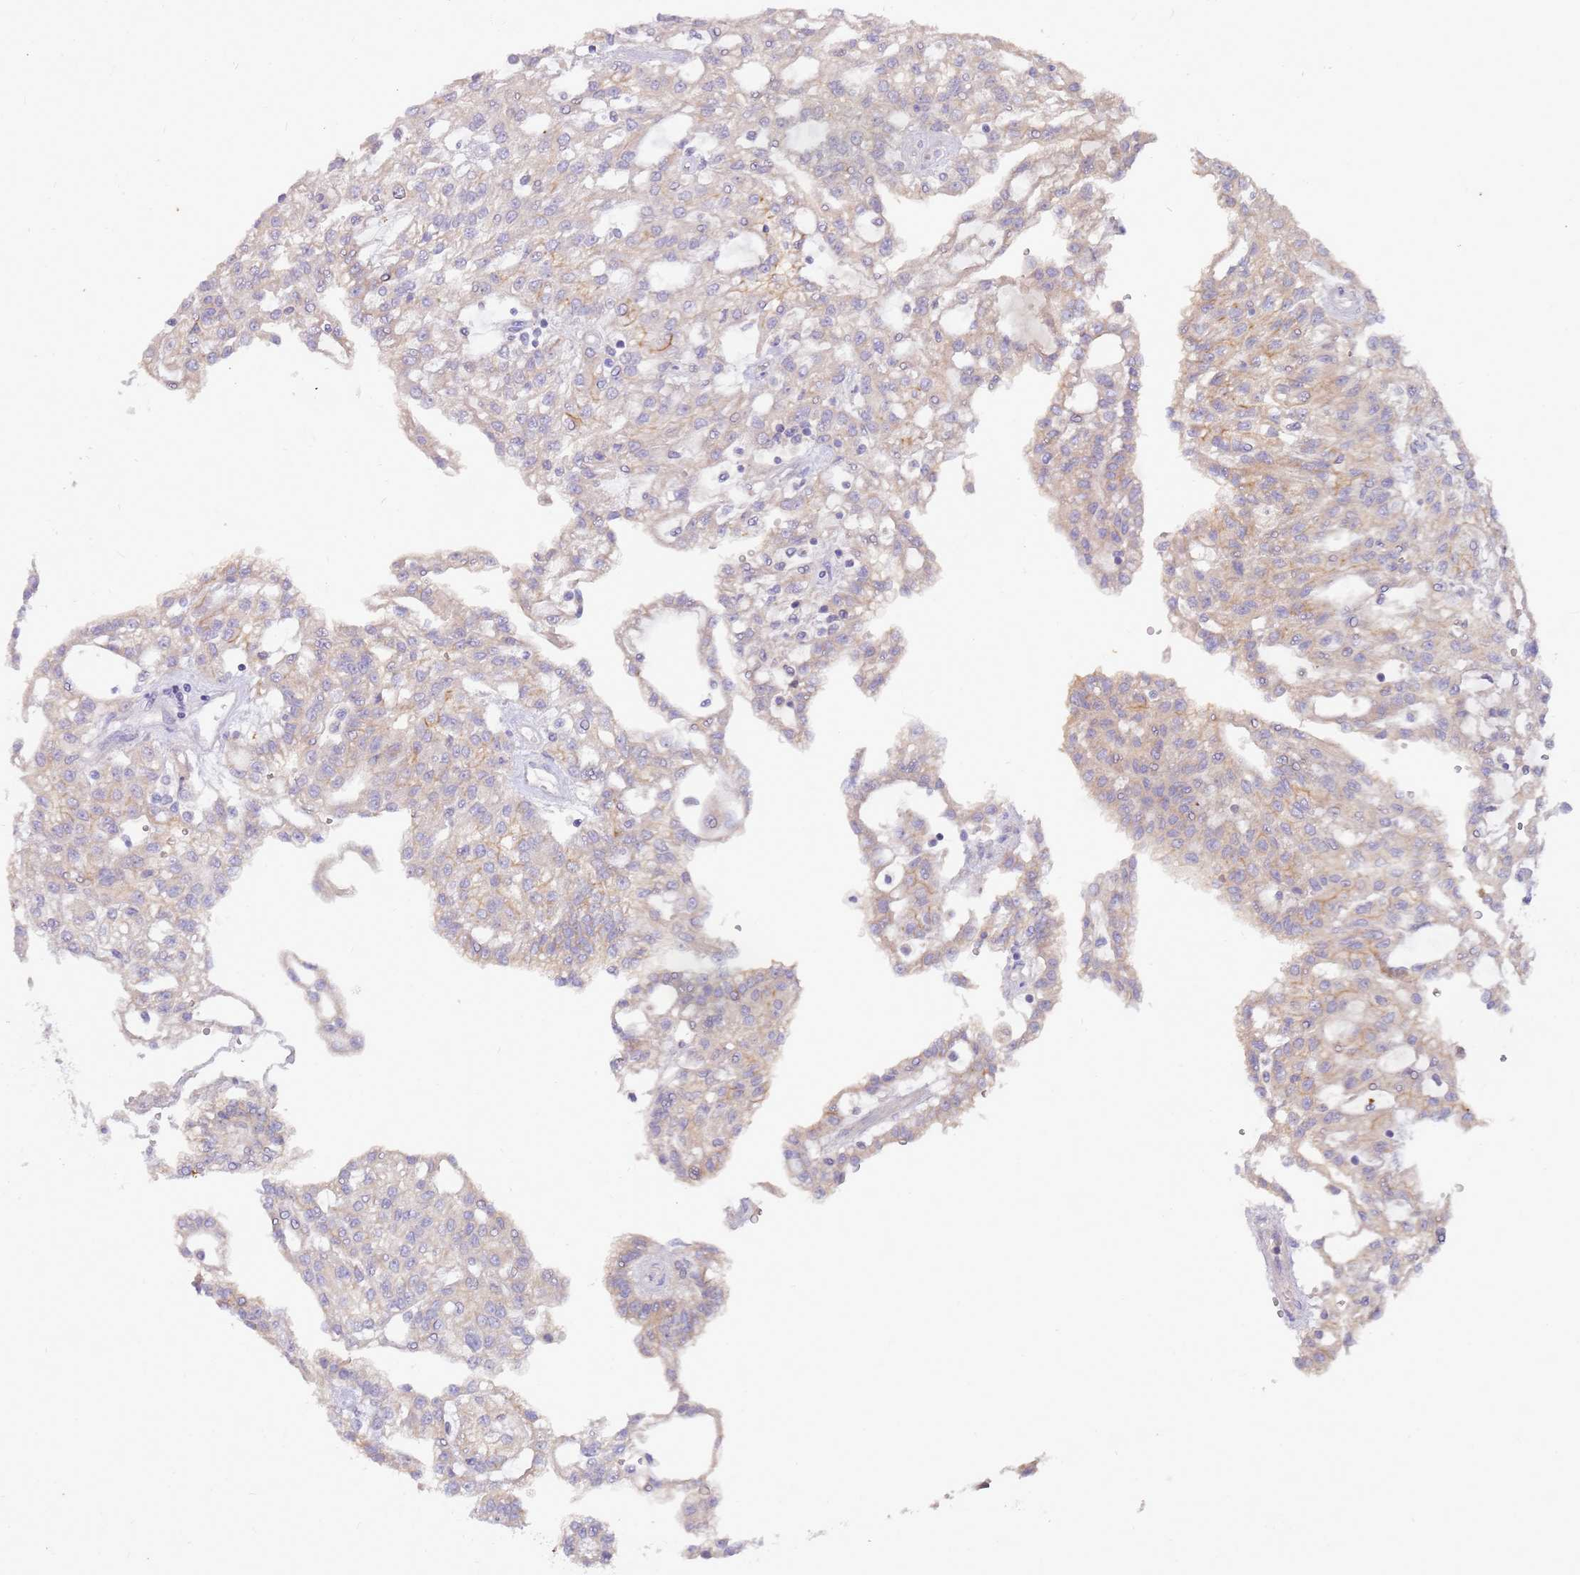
{"staining": {"intensity": "weak", "quantity": "<25%", "location": "cytoplasmic/membranous"}, "tissue": "renal cancer", "cell_type": "Tumor cells", "image_type": "cancer", "snomed": [{"axis": "morphology", "description": "Adenocarcinoma, NOS"}, {"axis": "topography", "description": "Kidney"}], "caption": "Renal cancer stained for a protein using IHC exhibits no staining tumor cells.", "gene": "SLC44A4", "patient": {"sex": "male", "age": 63}}